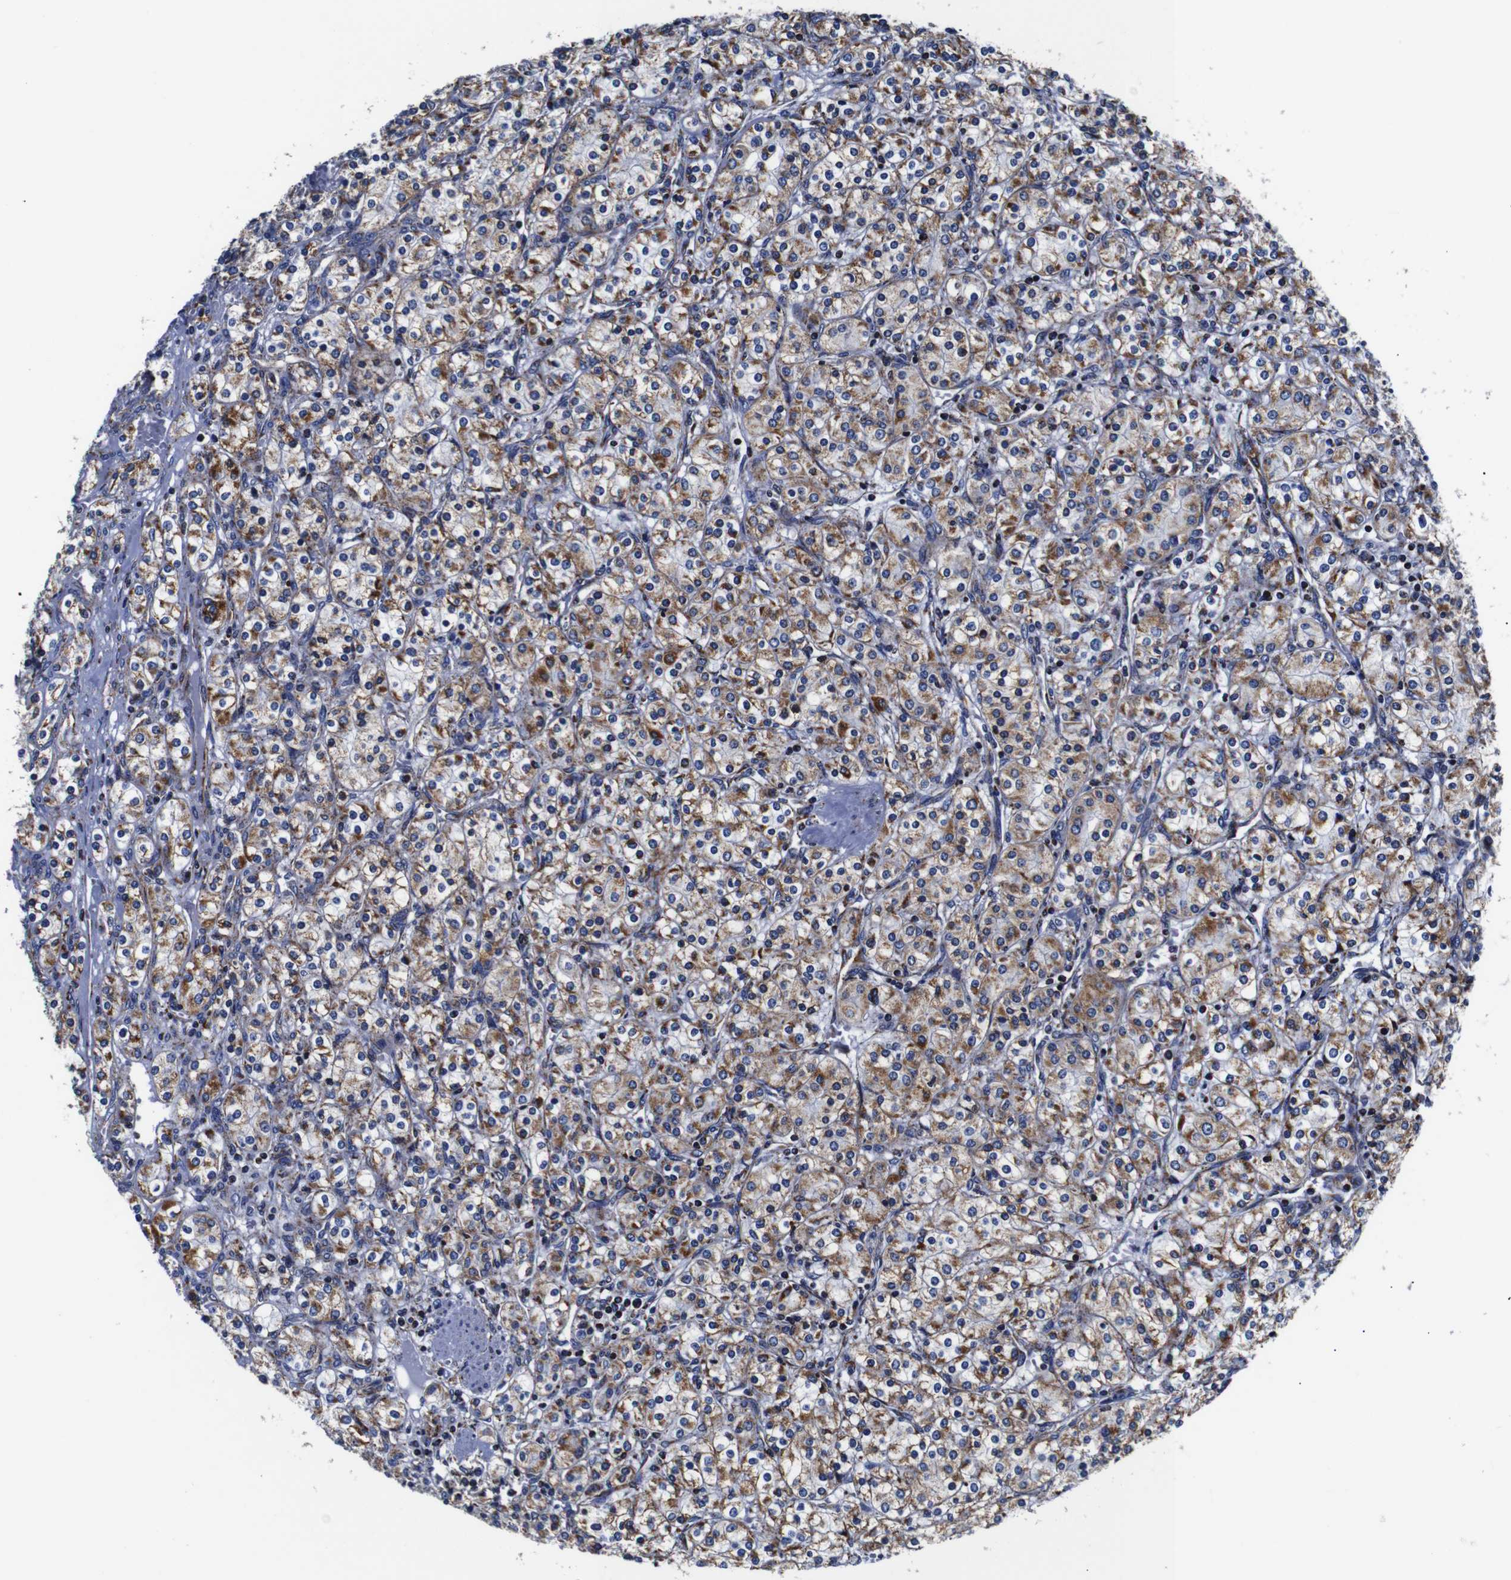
{"staining": {"intensity": "moderate", "quantity": ">75%", "location": "cytoplasmic/membranous"}, "tissue": "renal cancer", "cell_type": "Tumor cells", "image_type": "cancer", "snomed": [{"axis": "morphology", "description": "Adenocarcinoma, NOS"}, {"axis": "topography", "description": "Kidney"}], "caption": "Renal cancer stained for a protein shows moderate cytoplasmic/membranous positivity in tumor cells.", "gene": "FKBP9", "patient": {"sex": "male", "age": 77}}